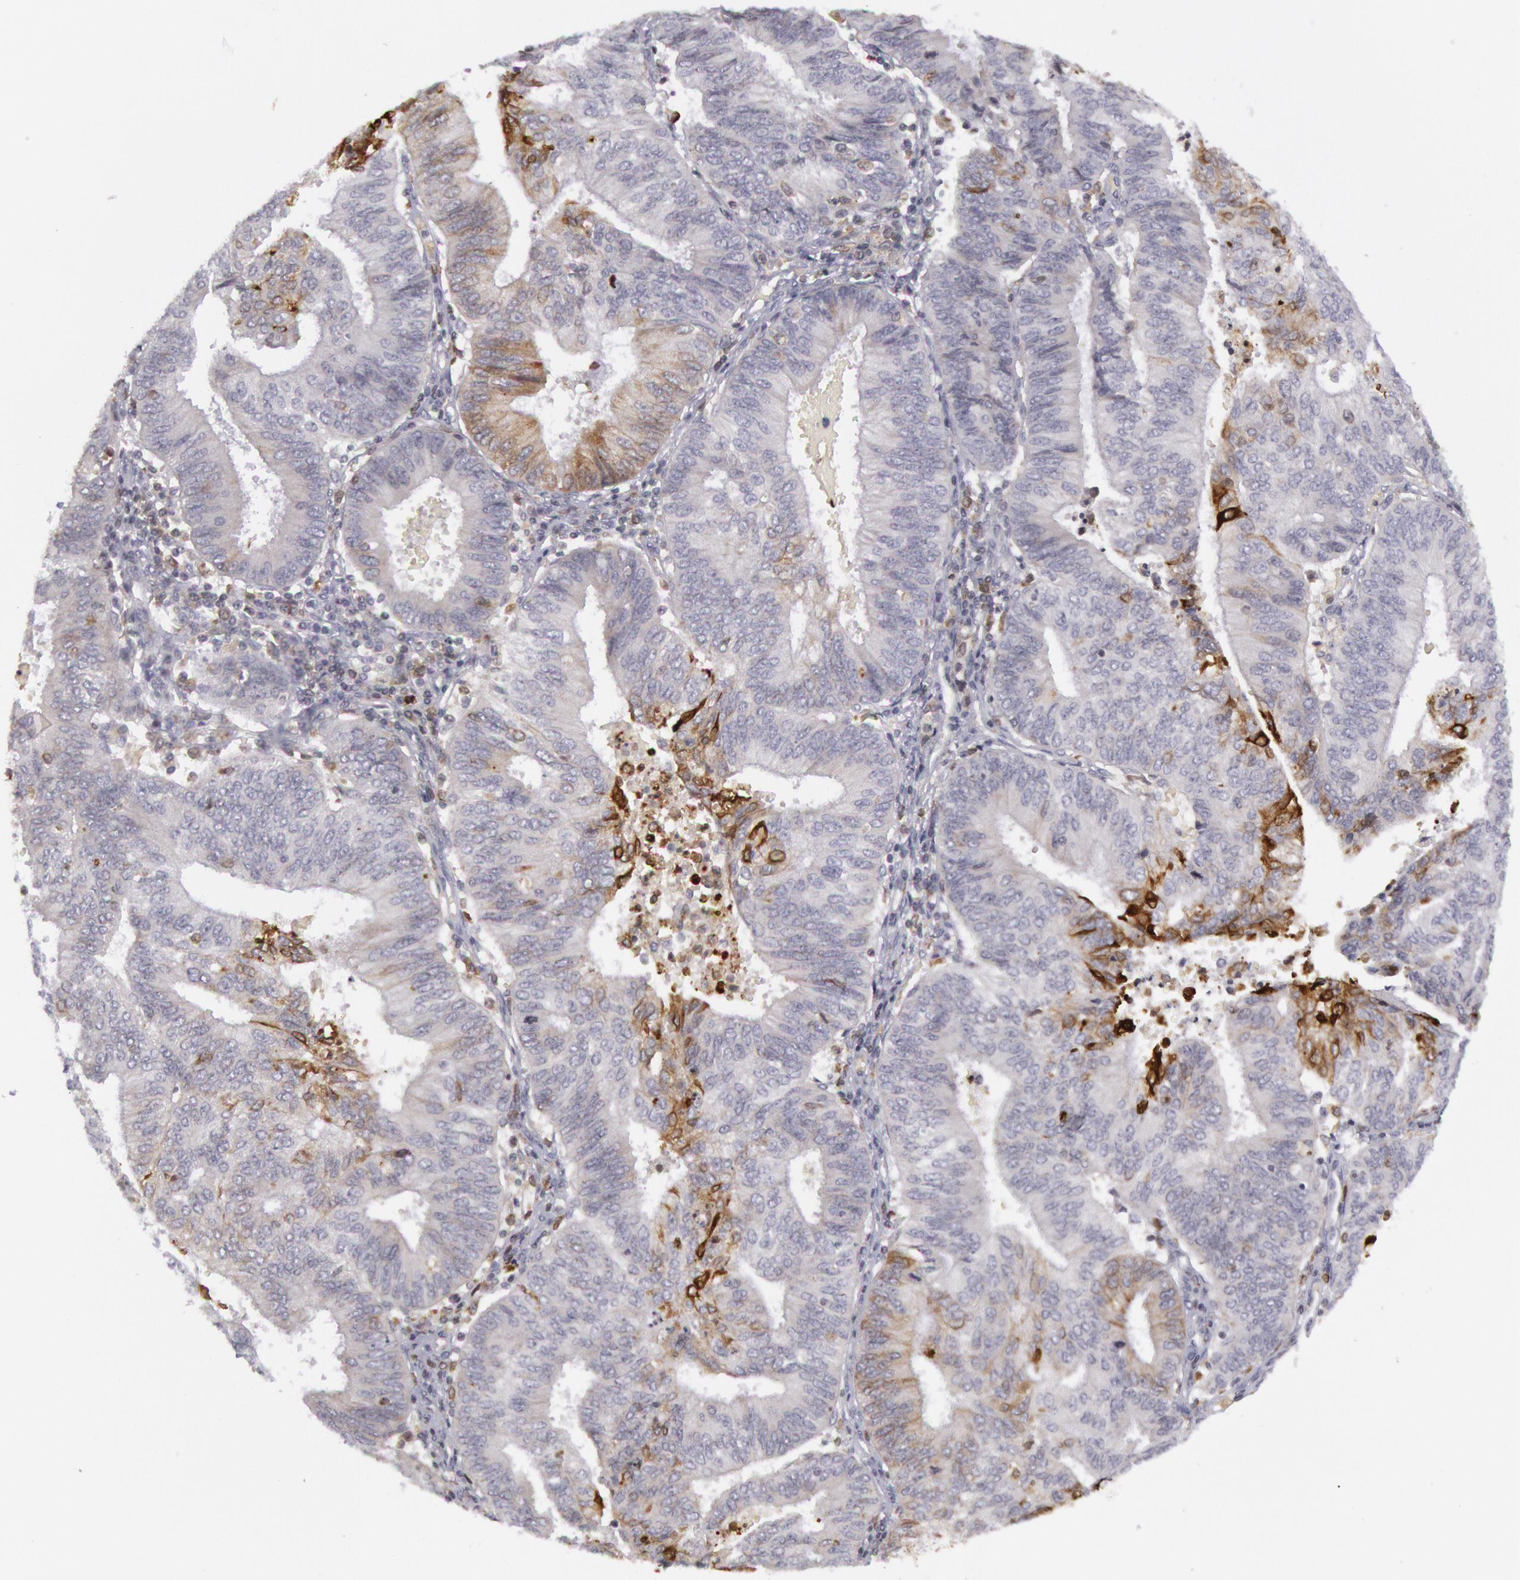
{"staining": {"intensity": "strong", "quantity": "<25%", "location": "cytoplasmic/membranous"}, "tissue": "endometrial cancer", "cell_type": "Tumor cells", "image_type": "cancer", "snomed": [{"axis": "morphology", "description": "Adenocarcinoma, NOS"}, {"axis": "topography", "description": "Endometrium"}], "caption": "DAB (3,3'-diaminobenzidine) immunohistochemical staining of human endometrial cancer (adenocarcinoma) reveals strong cytoplasmic/membranous protein positivity in approximately <25% of tumor cells.", "gene": "PTGS2", "patient": {"sex": "female", "age": 55}}